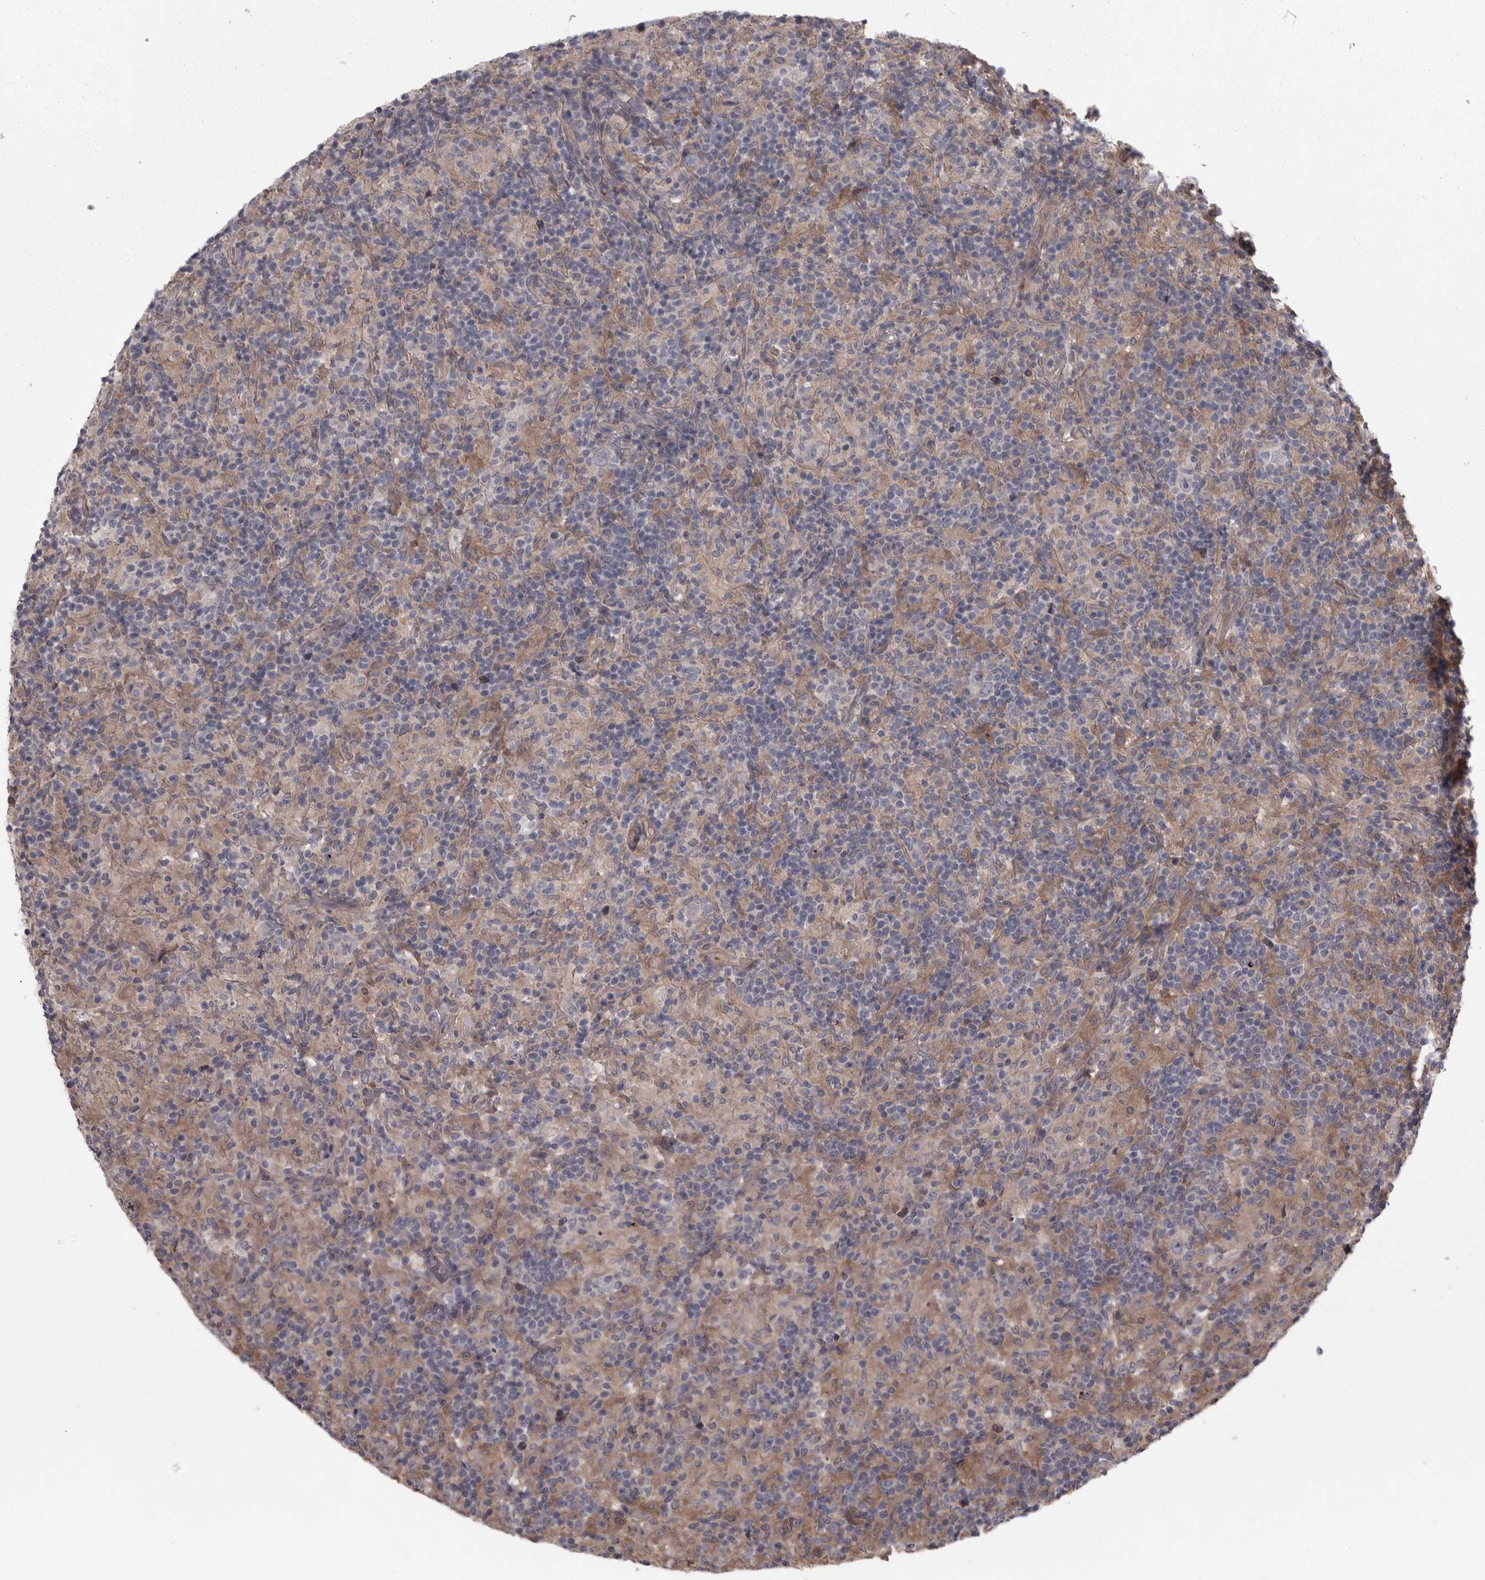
{"staining": {"intensity": "negative", "quantity": "none", "location": "none"}, "tissue": "lymphoma", "cell_type": "Tumor cells", "image_type": "cancer", "snomed": [{"axis": "morphology", "description": "Hodgkin's disease, NOS"}, {"axis": "topography", "description": "Lymph node"}], "caption": "High magnification brightfield microscopy of Hodgkin's disease stained with DAB (brown) and counterstained with hematoxylin (blue): tumor cells show no significant expression.", "gene": "RSU1", "patient": {"sex": "male", "age": 70}}